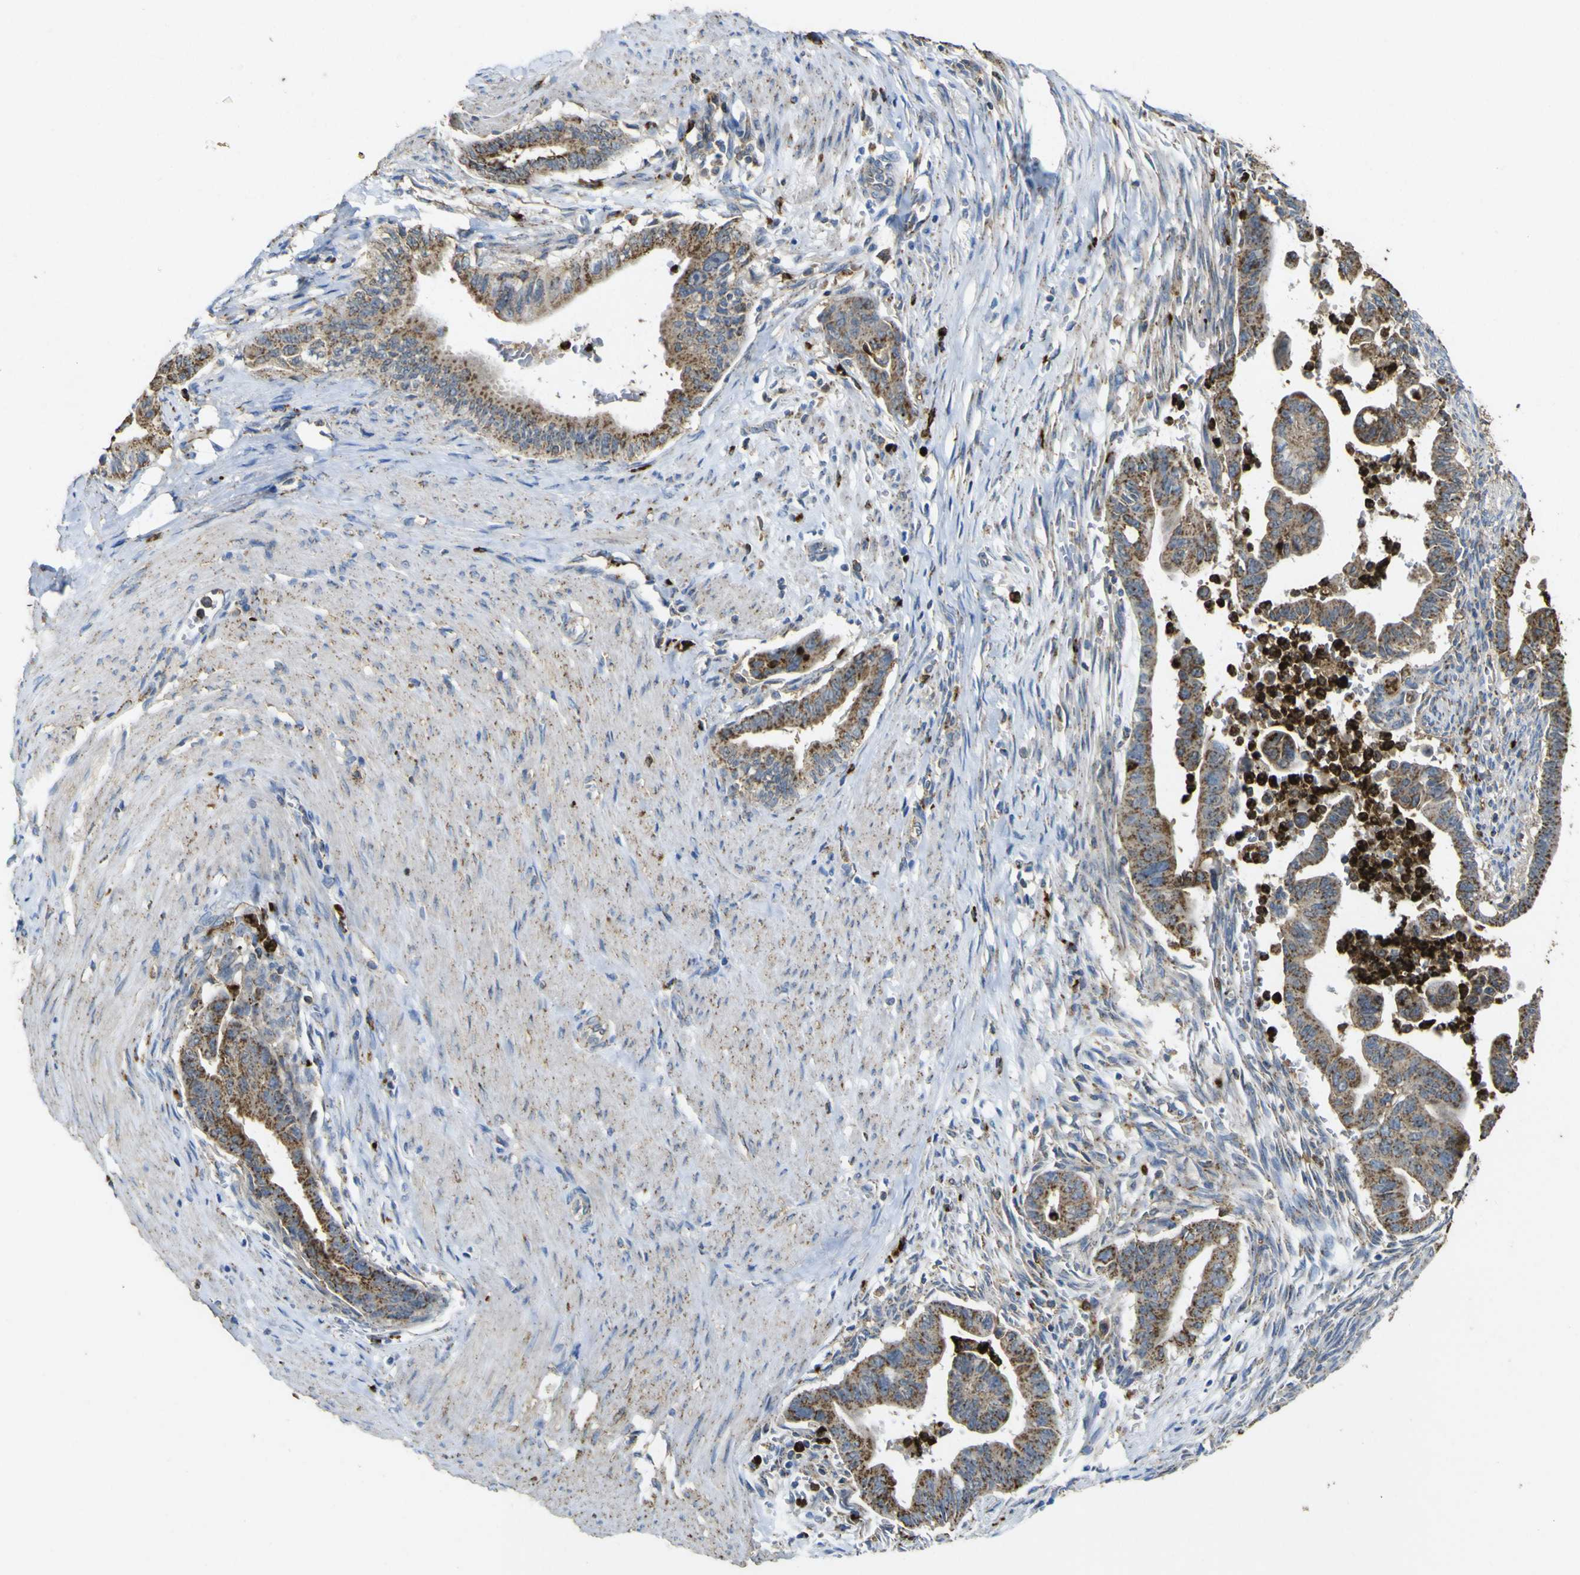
{"staining": {"intensity": "strong", "quantity": ">75%", "location": "cytoplasmic/membranous"}, "tissue": "pancreatic cancer", "cell_type": "Tumor cells", "image_type": "cancer", "snomed": [{"axis": "morphology", "description": "Adenocarcinoma, NOS"}, {"axis": "topography", "description": "Pancreas"}], "caption": "Immunohistochemical staining of human pancreatic adenocarcinoma exhibits high levels of strong cytoplasmic/membranous staining in approximately >75% of tumor cells. The staining was performed using DAB (3,3'-diaminobenzidine), with brown indicating positive protein expression. Nuclei are stained blue with hematoxylin.", "gene": "ACSL3", "patient": {"sex": "male", "age": 70}}